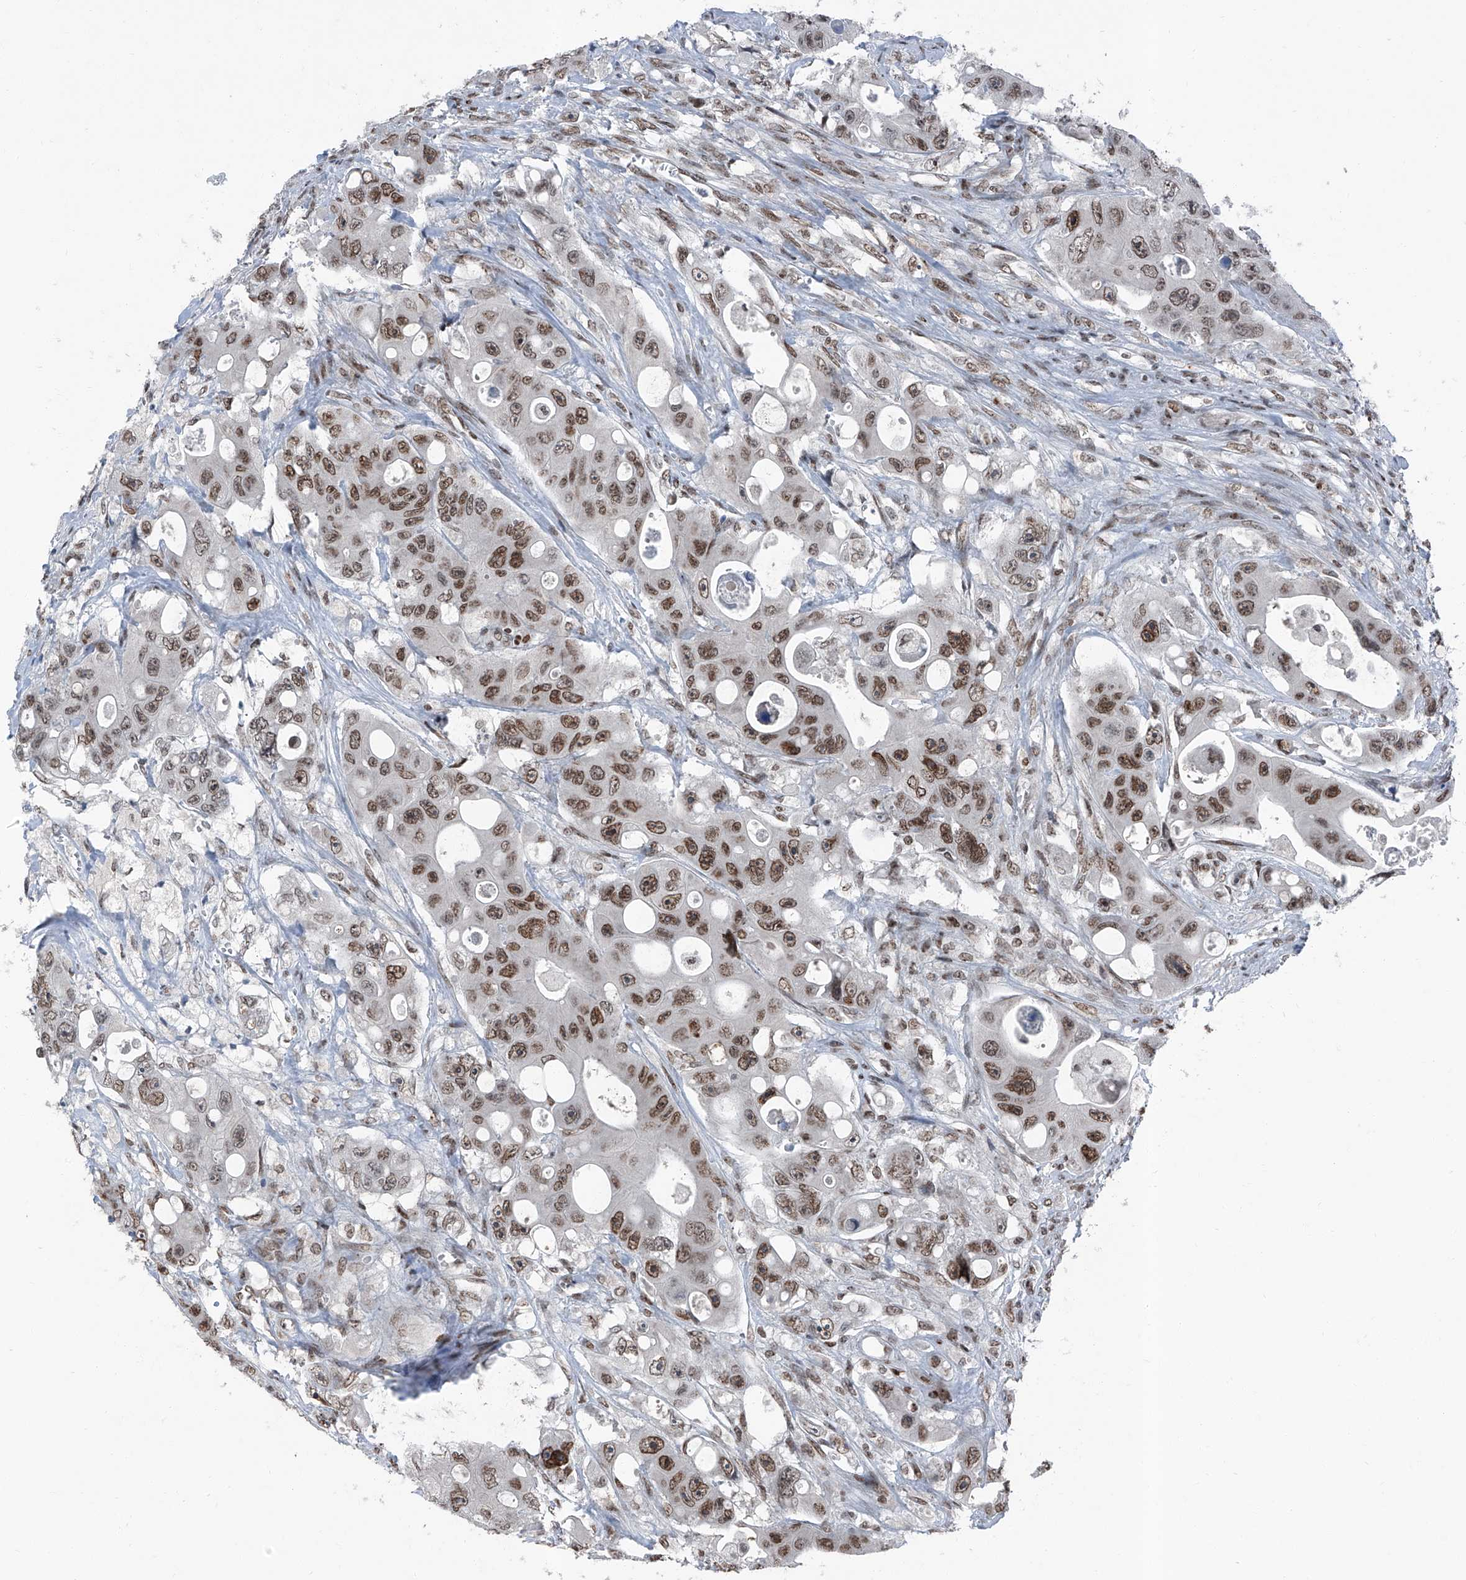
{"staining": {"intensity": "moderate", "quantity": ">75%", "location": "nuclear"}, "tissue": "colorectal cancer", "cell_type": "Tumor cells", "image_type": "cancer", "snomed": [{"axis": "morphology", "description": "Adenocarcinoma, NOS"}, {"axis": "topography", "description": "Colon"}], "caption": "IHC (DAB (3,3'-diaminobenzidine)) staining of human colorectal adenocarcinoma shows moderate nuclear protein positivity in approximately >75% of tumor cells. The staining was performed using DAB (3,3'-diaminobenzidine), with brown indicating positive protein expression. Nuclei are stained blue with hematoxylin.", "gene": "BMI1", "patient": {"sex": "female", "age": 46}}